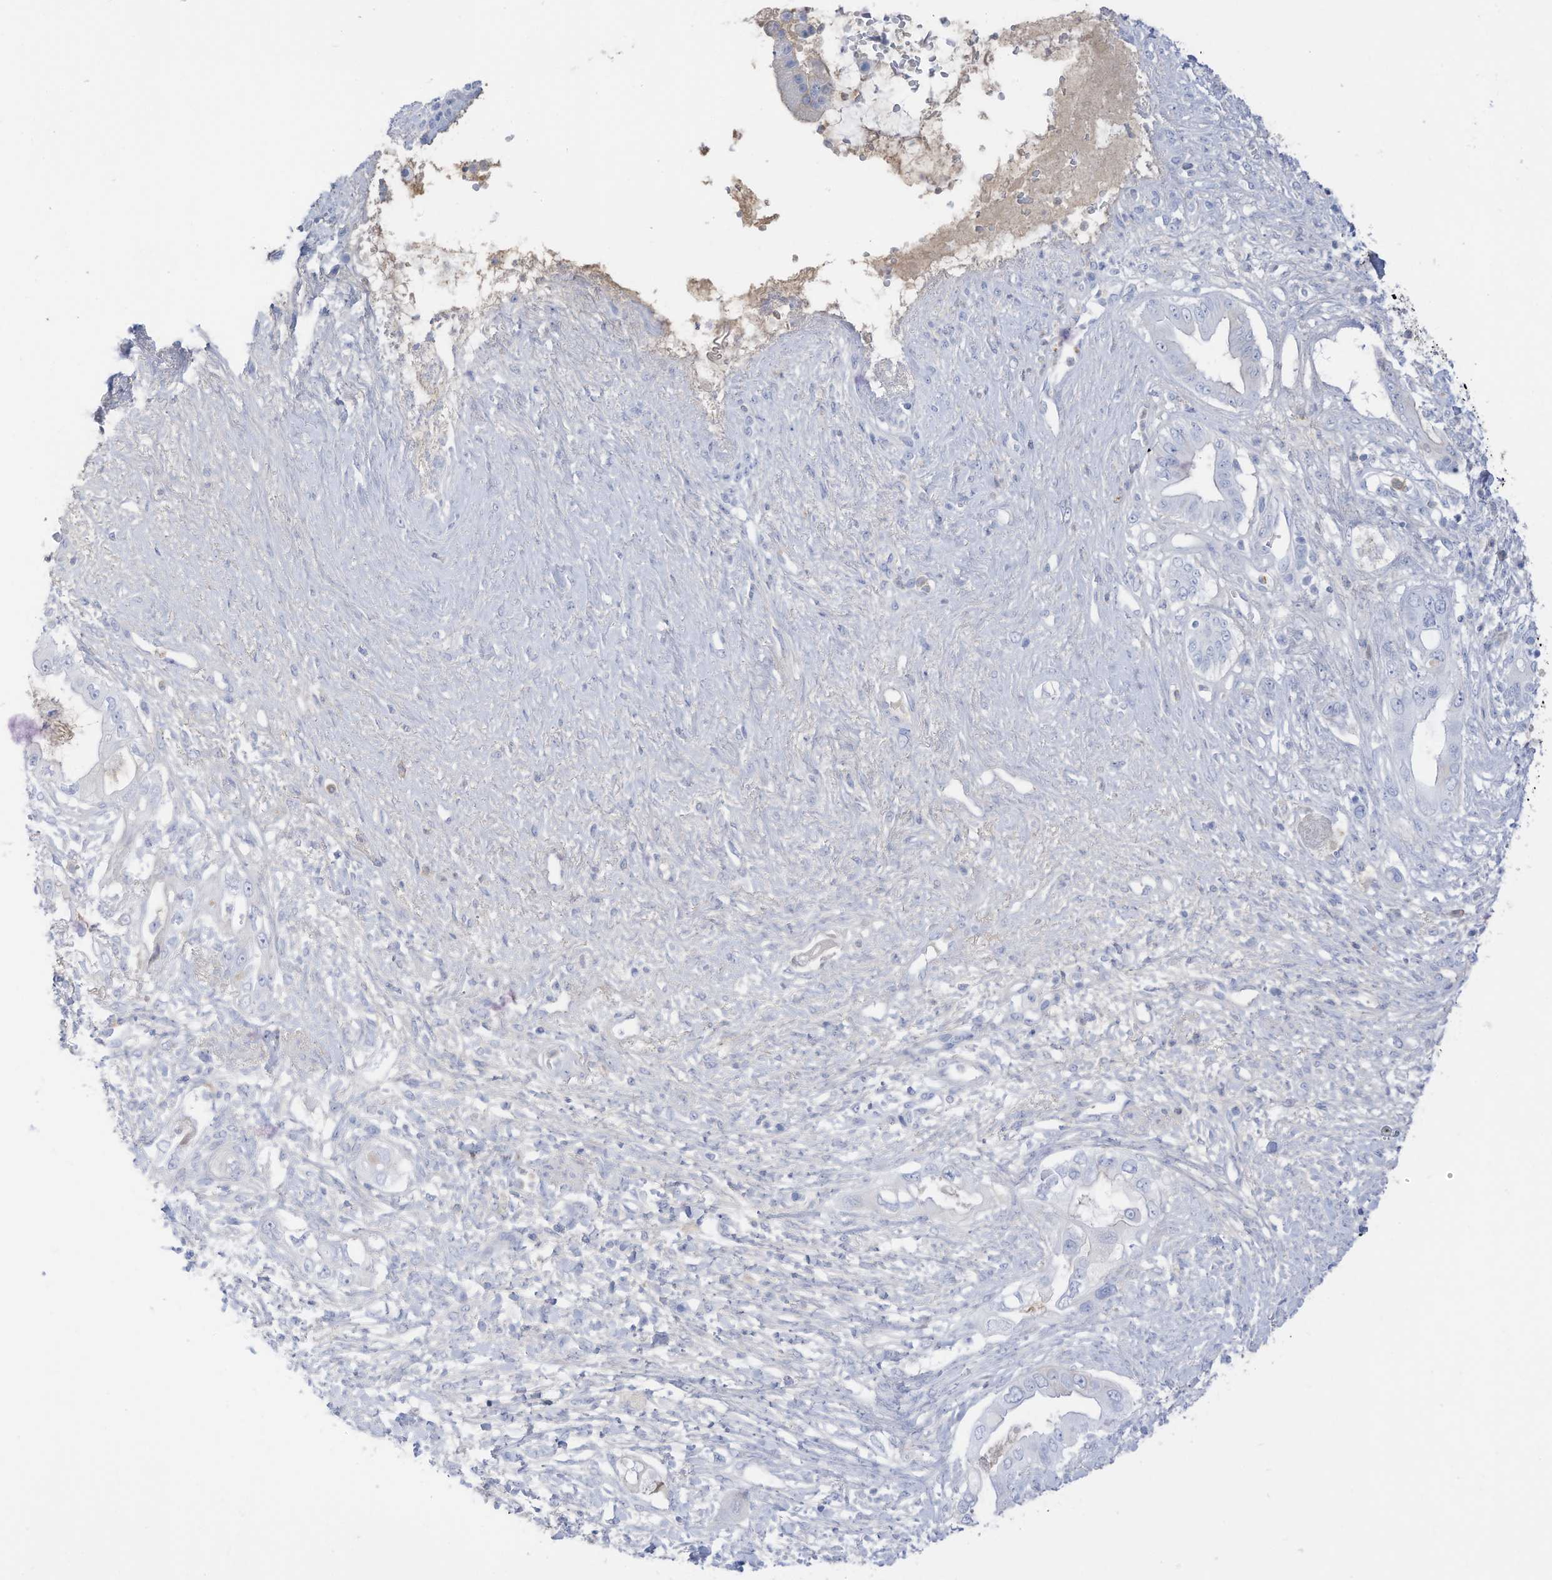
{"staining": {"intensity": "negative", "quantity": "none", "location": "none"}, "tissue": "pancreatic cancer", "cell_type": "Tumor cells", "image_type": "cancer", "snomed": [{"axis": "morphology", "description": "Inflammation, NOS"}, {"axis": "morphology", "description": "Adenocarcinoma, NOS"}, {"axis": "topography", "description": "Pancreas"}], "caption": "This is a micrograph of IHC staining of pancreatic adenocarcinoma, which shows no expression in tumor cells.", "gene": "HSD17B13", "patient": {"sex": "female", "age": 56}}